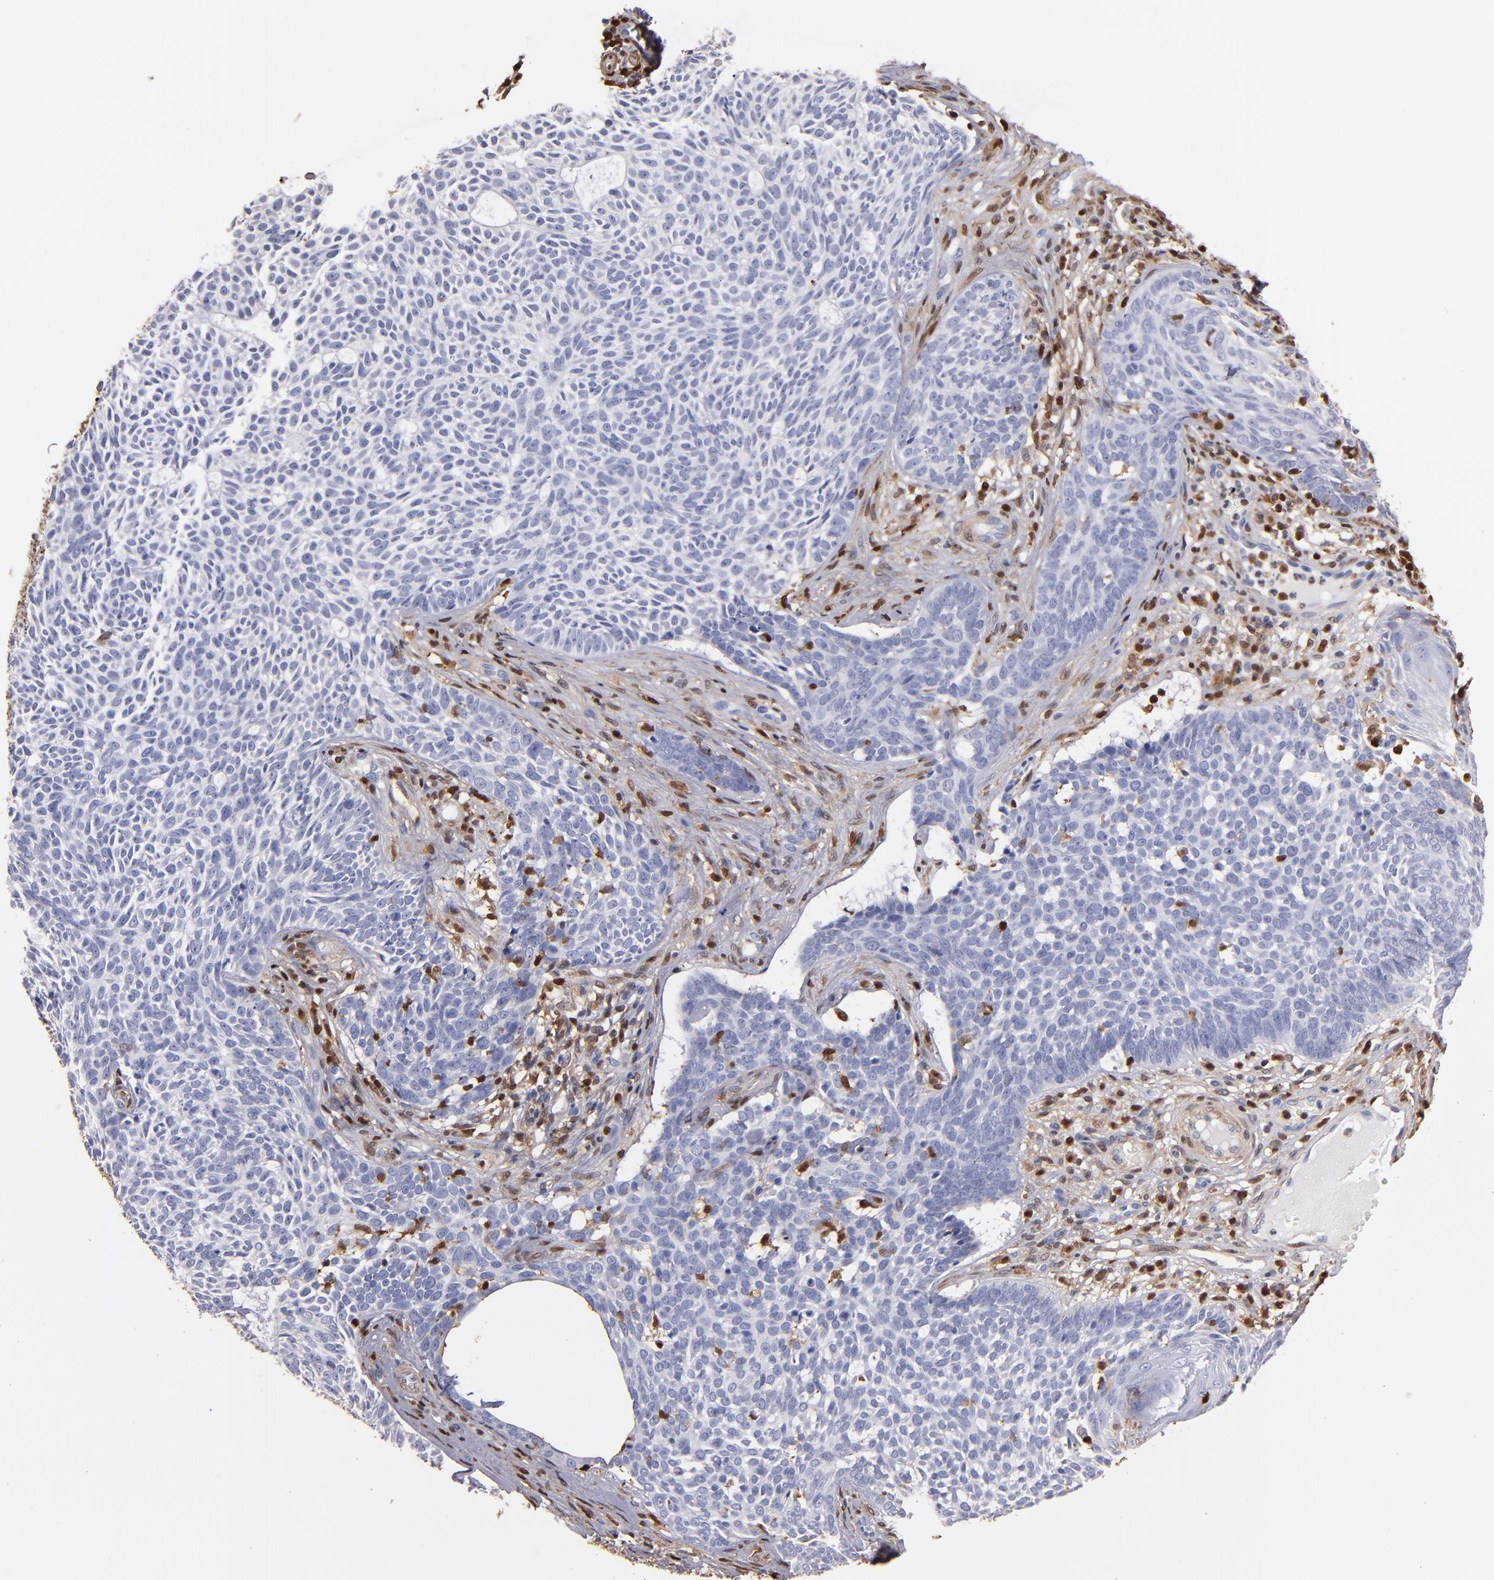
{"staining": {"intensity": "negative", "quantity": "none", "location": "none"}, "tissue": "skin cancer", "cell_type": "Tumor cells", "image_type": "cancer", "snomed": [{"axis": "morphology", "description": "Basal cell carcinoma"}, {"axis": "topography", "description": "Skin"}], "caption": "This photomicrograph is of skin basal cell carcinoma stained with immunohistochemistry to label a protein in brown with the nuclei are counter-stained blue. There is no positivity in tumor cells.", "gene": "S100A4", "patient": {"sex": "male", "age": 74}}